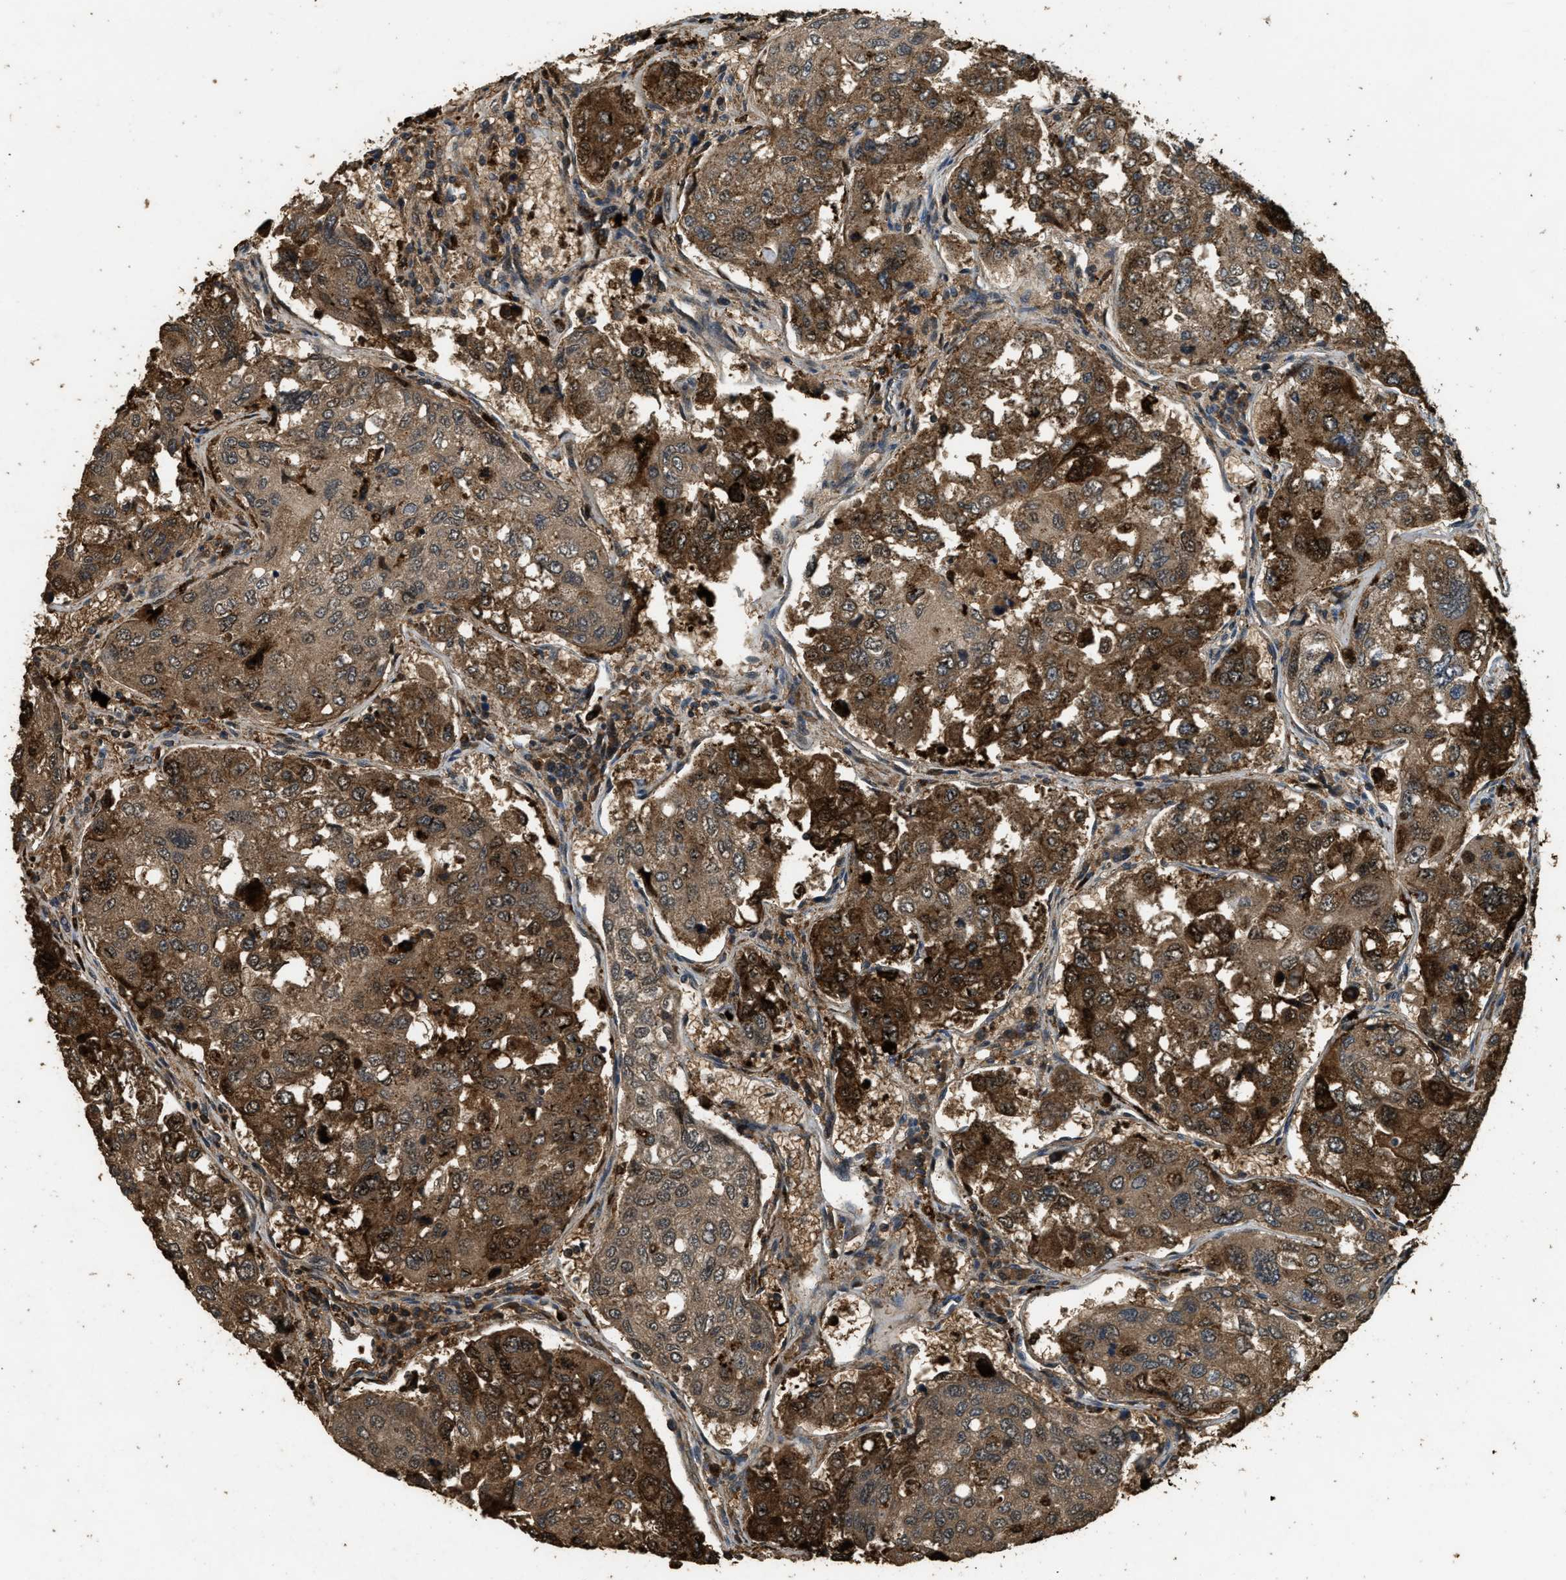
{"staining": {"intensity": "moderate", "quantity": ">75%", "location": "cytoplasmic/membranous"}, "tissue": "urothelial cancer", "cell_type": "Tumor cells", "image_type": "cancer", "snomed": [{"axis": "morphology", "description": "Urothelial carcinoma, High grade"}, {"axis": "topography", "description": "Lymph node"}, {"axis": "topography", "description": "Urinary bladder"}], "caption": "A brown stain labels moderate cytoplasmic/membranous positivity of a protein in high-grade urothelial carcinoma tumor cells. (IHC, brightfield microscopy, high magnification).", "gene": "RNF141", "patient": {"sex": "male", "age": 51}}